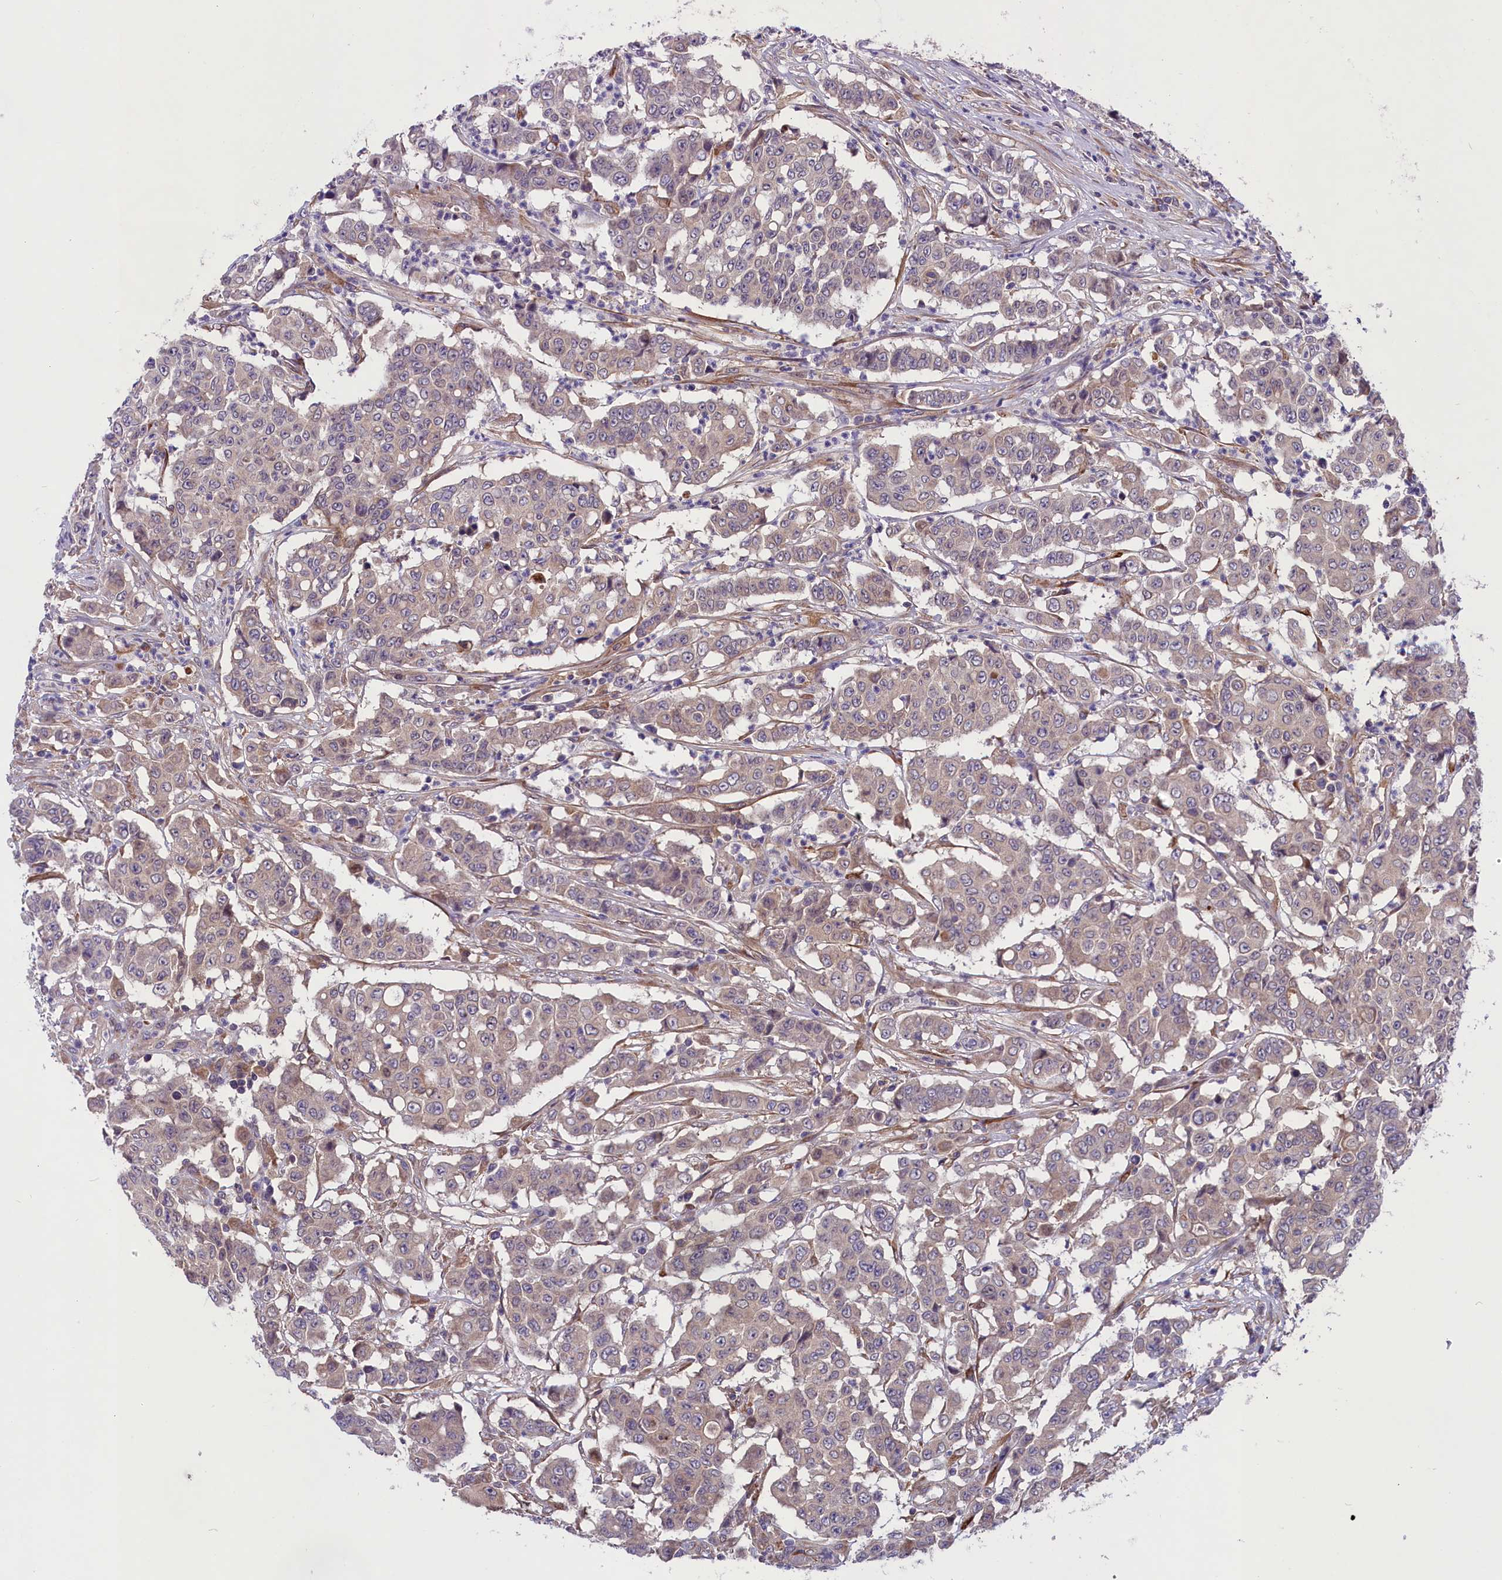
{"staining": {"intensity": "weak", "quantity": "<25%", "location": "cytoplasmic/membranous"}, "tissue": "colorectal cancer", "cell_type": "Tumor cells", "image_type": "cancer", "snomed": [{"axis": "morphology", "description": "Adenocarcinoma, NOS"}, {"axis": "topography", "description": "Colon"}], "caption": "The micrograph exhibits no significant expression in tumor cells of colorectal cancer. Brightfield microscopy of immunohistochemistry stained with DAB (3,3'-diaminobenzidine) (brown) and hematoxylin (blue), captured at high magnification.", "gene": "COG8", "patient": {"sex": "male", "age": 51}}